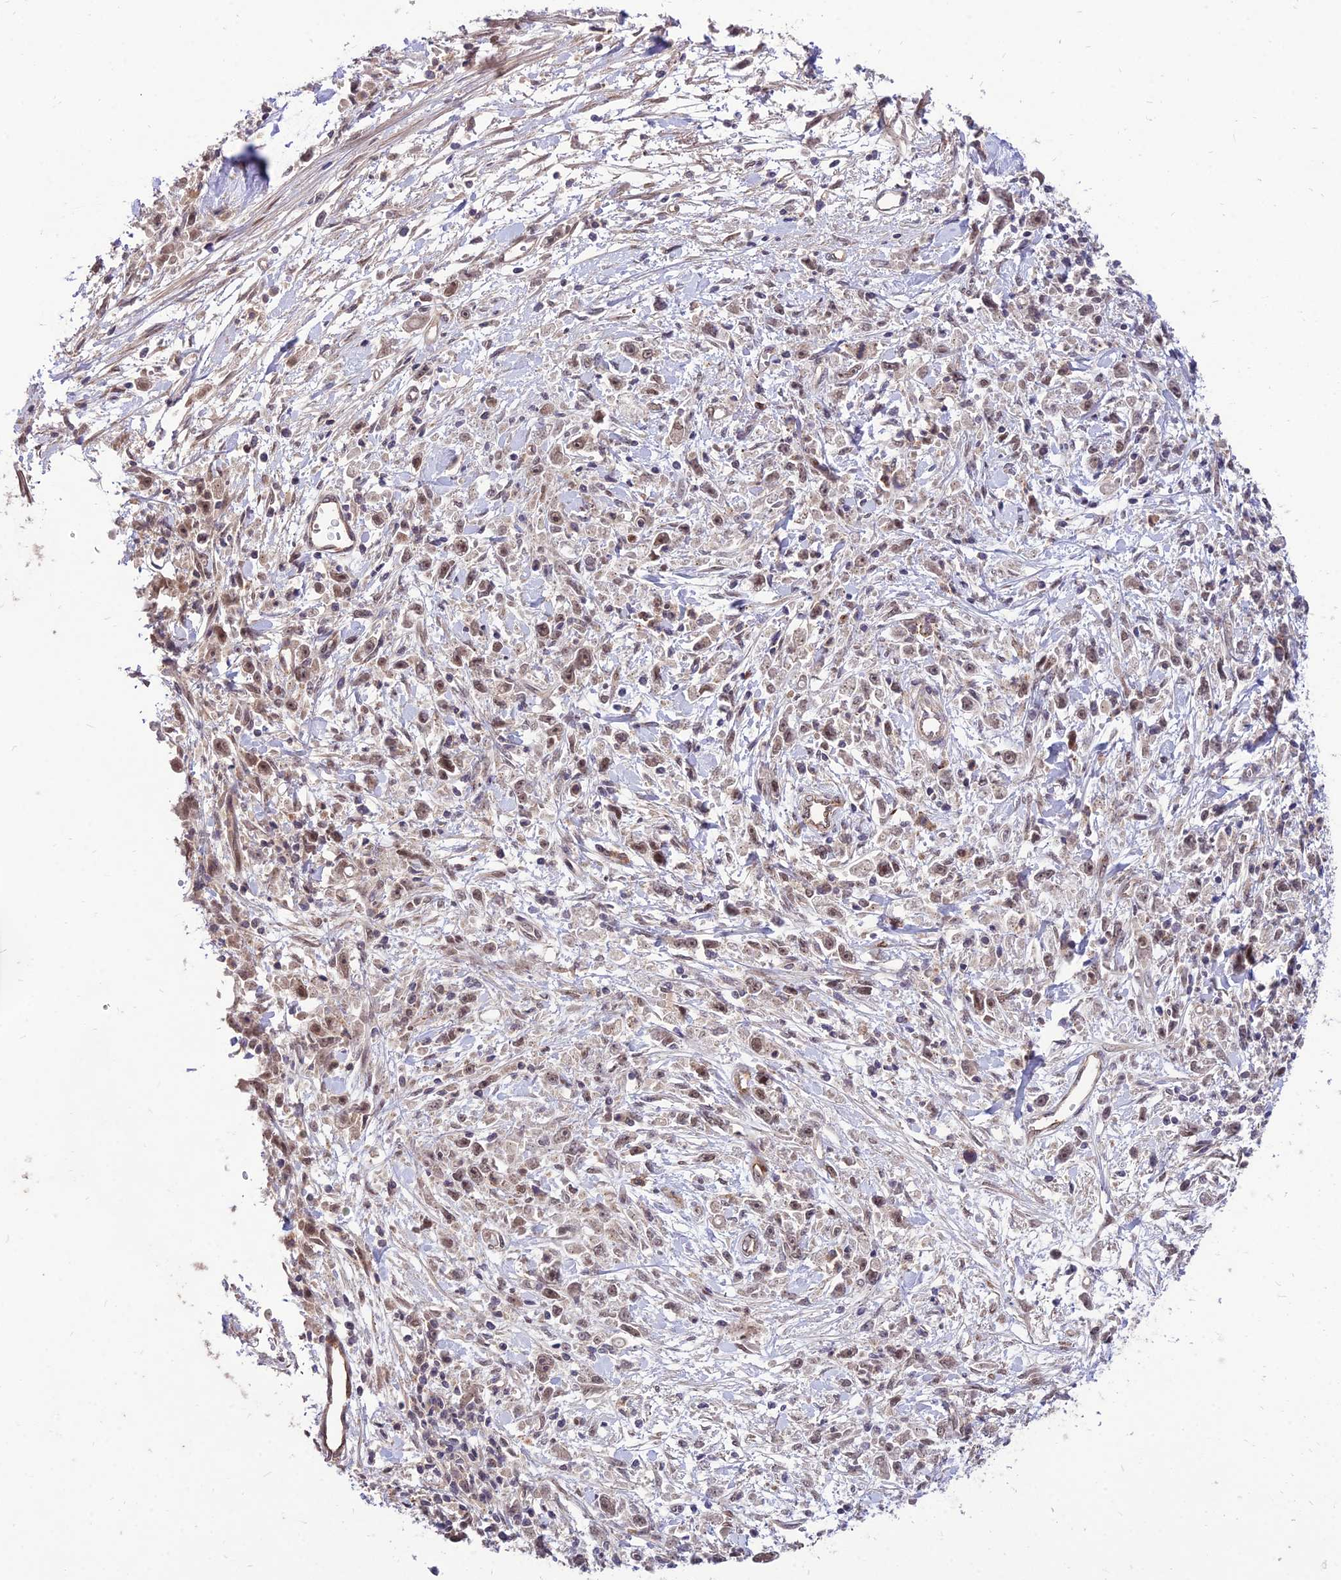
{"staining": {"intensity": "moderate", "quantity": ">75%", "location": "nuclear"}, "tissue": "stomach cancer", "cell_type": "Tumor cells", "image_type": "cancer", "snomed": [{"axis": "morphology", "description": "Adenocarcinoma, NOS"}, {"axis": "topography", "description": "Stomach"}], "caption": "Stomach cancer stained with DAB immunohistochemistry shows medium levels of moderate nuclear positivity in approximately >75% of tumor cells.", "gene": "ZNF85", "patient": {"sex": "female", "age": 59}}